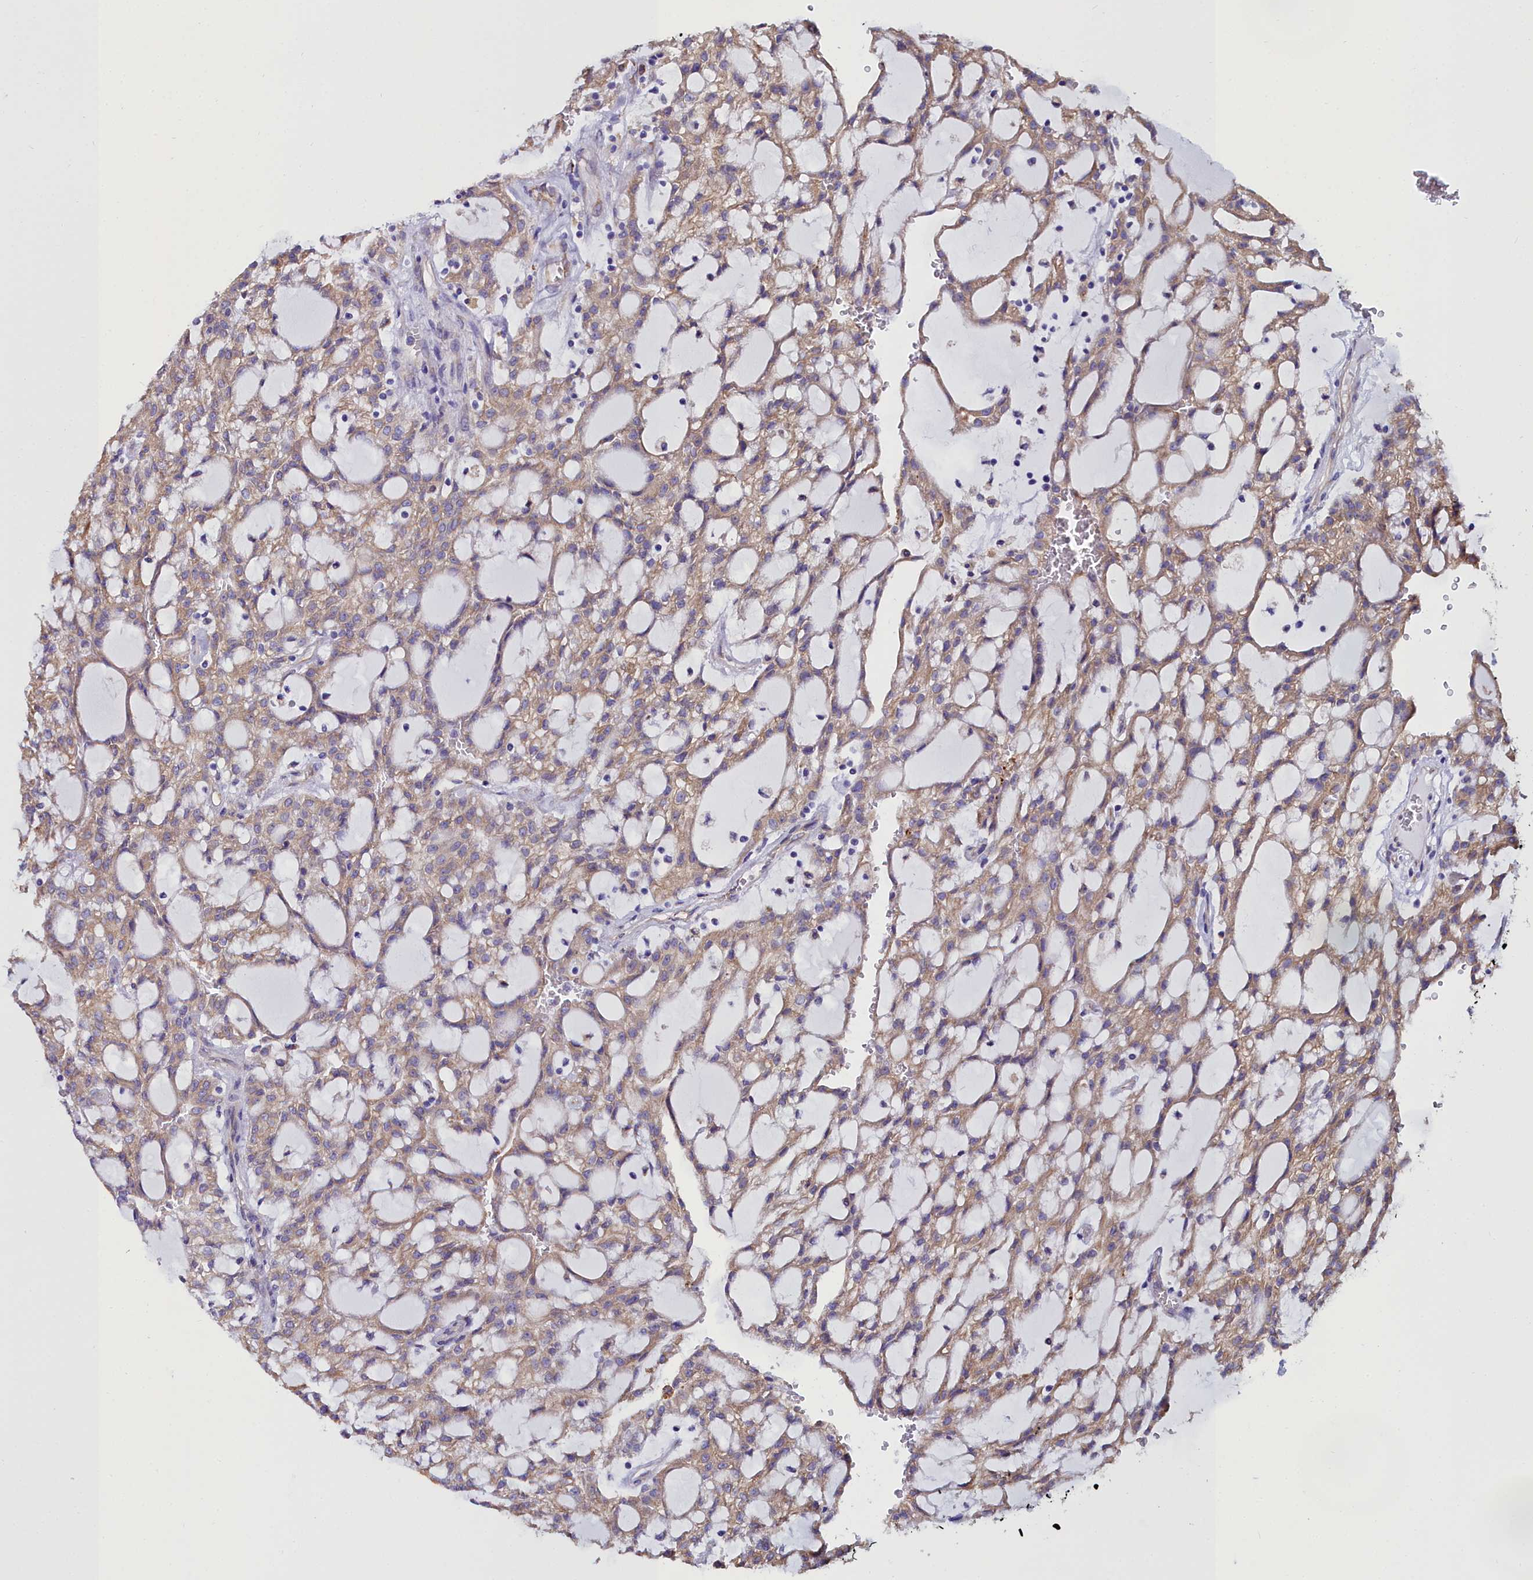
{"staining": {"intensity": "moderate", "quantity": ">75%", "location": "cytoplasmic/membranous"}, "tissue": "renal cancer", "cell_type": "Tumor cells", "image_type": "cancer", "snomed": [{"axis": "morphology", "description": "Adenocarcinoma, NOS"}, {"axis": "topography", "description": "Kidney"}], "caption": "Protein analysis of renal cancer tissue demonstrates moderate cytoplasmic/membranous staining in about >75% of tumor cells.", "gene": "TXNDC5", "patient": {"sex": "male", "age": 63}}